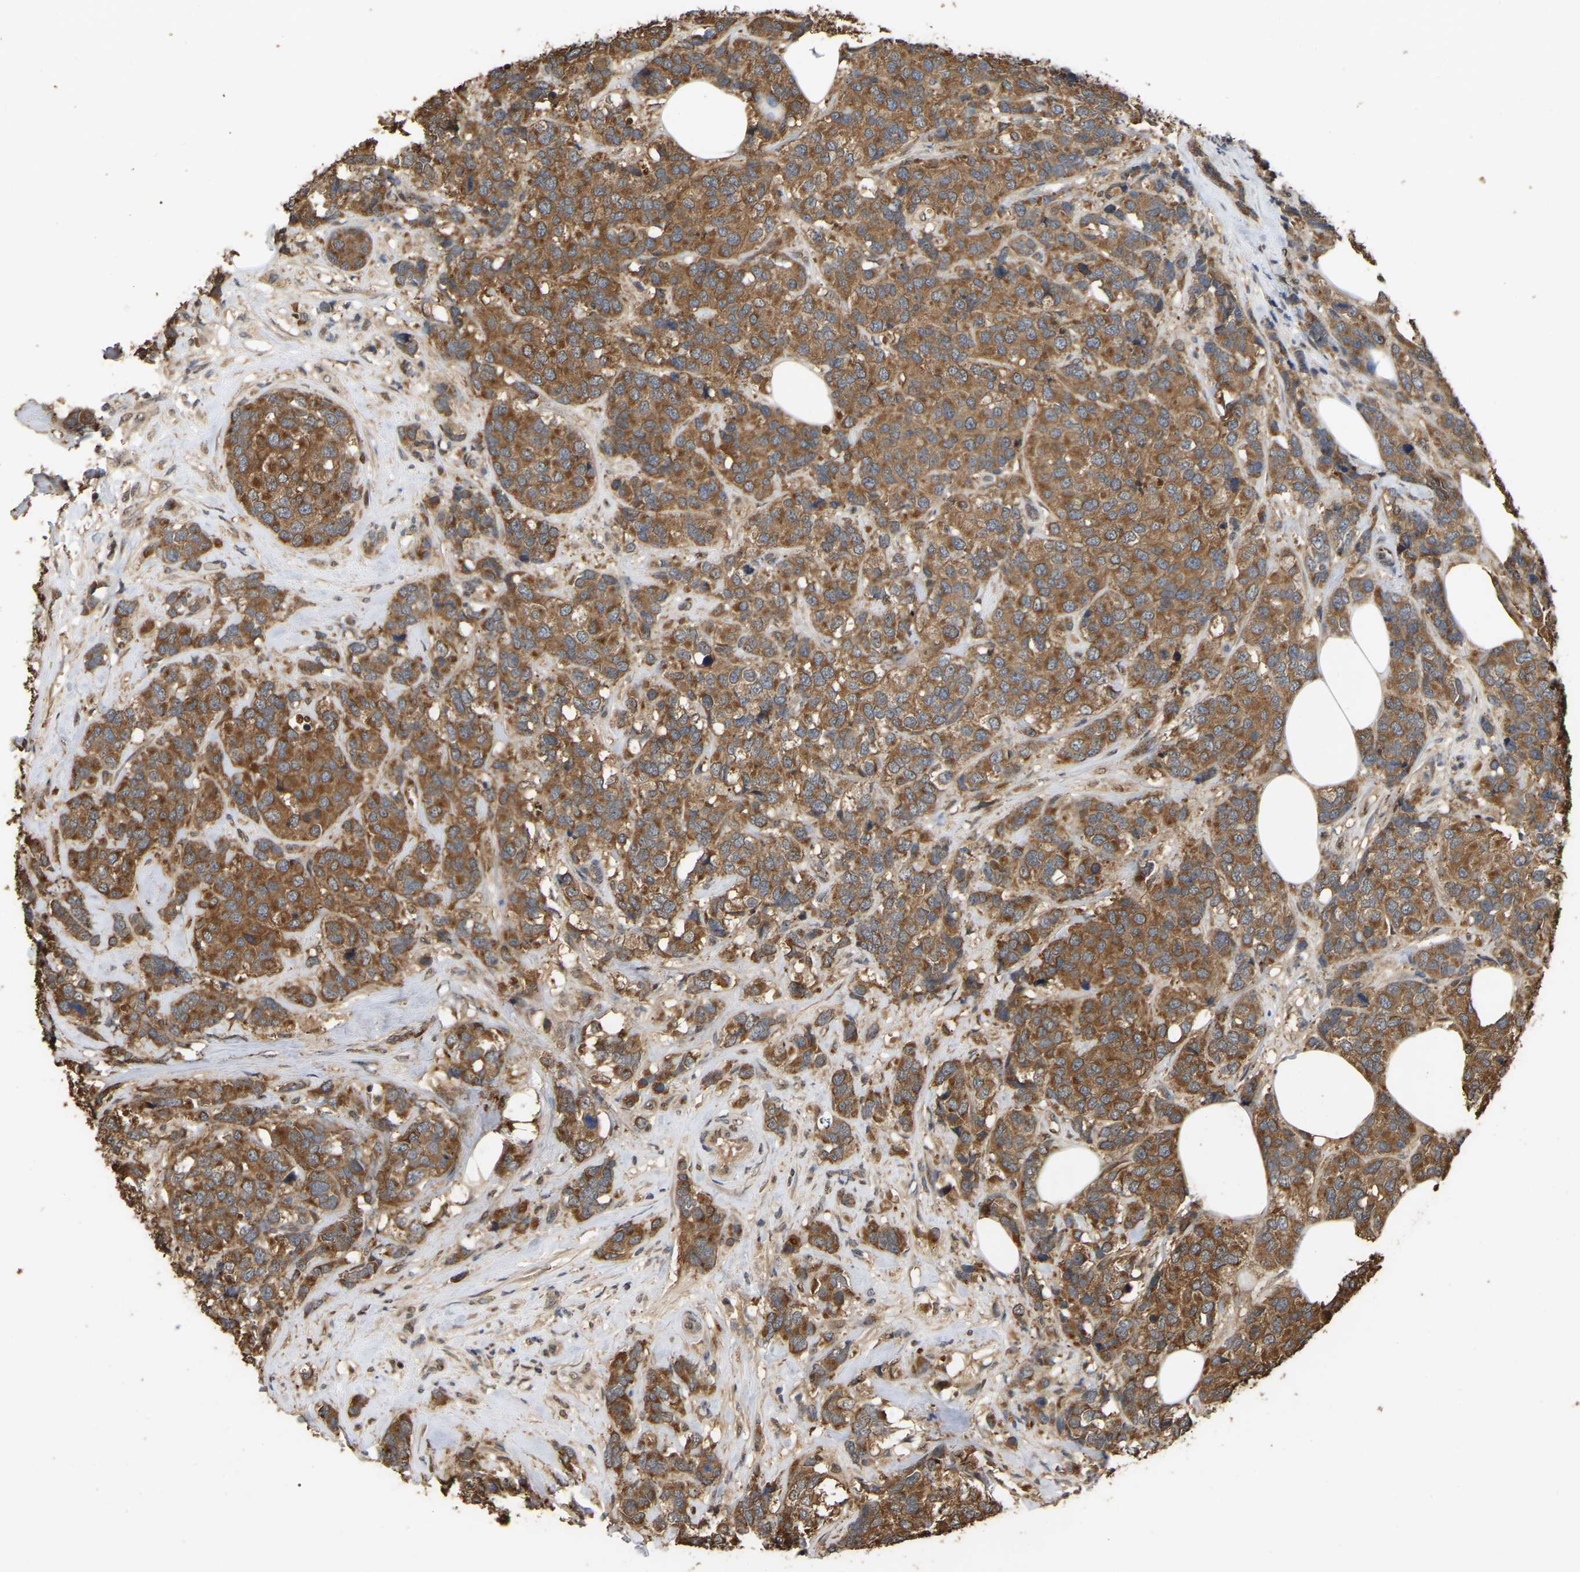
{"staining": {"intensity": "moderate", "quantity": ">75%", "location": "cytoplasmic/membranous"}, "tissue": "breast cancer", "cell_type": "Tumor cells", "image_type": "cancer", "snomed": [{"axis": "morphology", "description": "Lobular carcinoma"}, {"axis": "topography", "description": "Breast"}], "caption": "IHC micrograph of neoplastic tissue: breast cancer stained using immunohistochemistry demonstrates medium levels of moderate protein expression localized specifically in the cytoplasmic/membranous of tumor cells, appearing as a cytoplasmic/membranous brown color.", "gene": "FAM219A", "patient": {"sex": "female", "age": 59}}